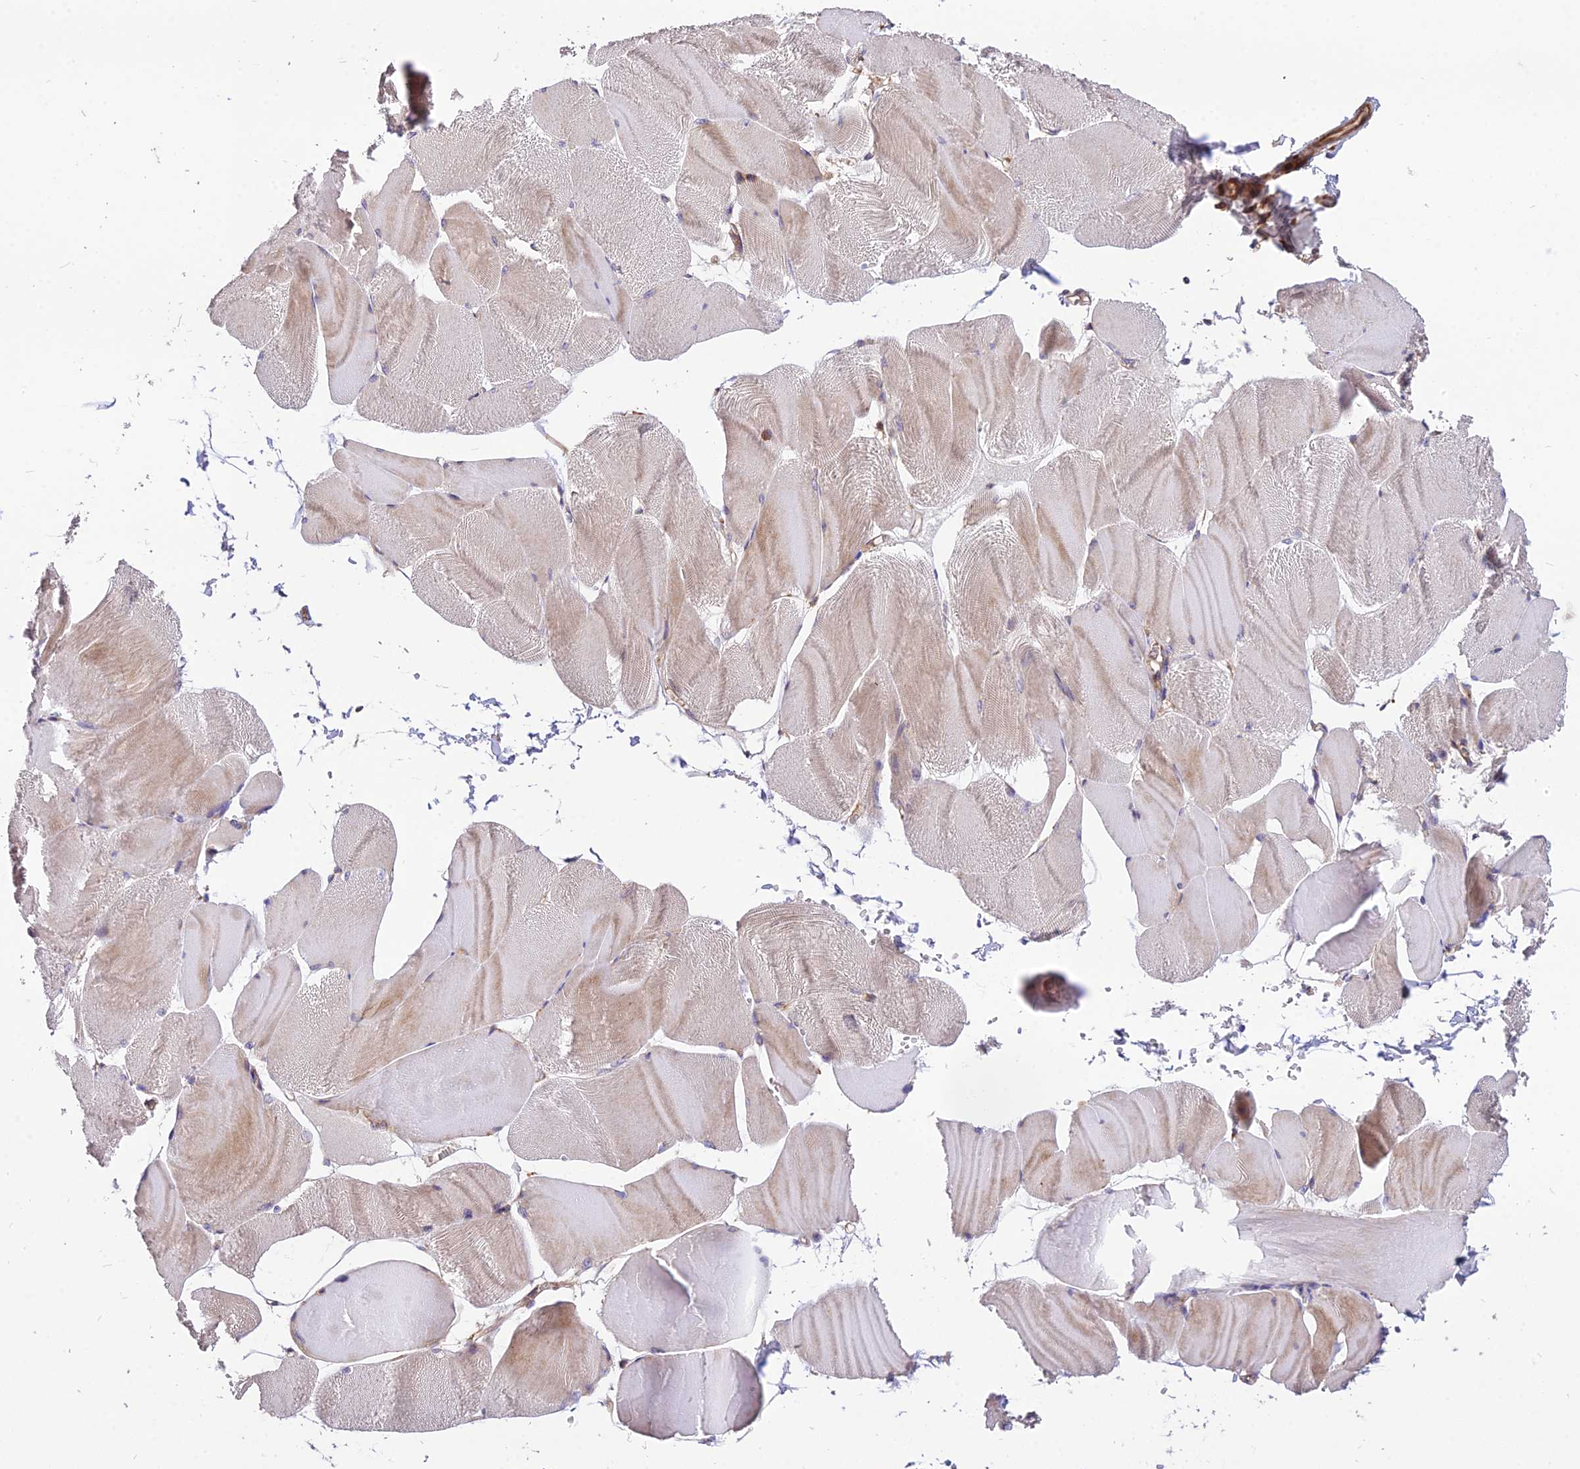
{"staining": {"intensity": "weak", "quantity": "<25%", "location": "cytoplasmic/membranous"}, "tissue": "skeletal muscle", "cell_type": "Myocytes", "image_type": "normal", "snomed": [{"axis": "morphology", "description": "Normal tissue, NOS"}, {"axis": "morphology", "description": "Basal cell carcinoma"}, {"axis": "topography", "description": "Skeletal muscle"}], "caption": "High power microscopy micrograph of an IHC image of unremarkable skeletal muscle, revealing no significant staining in myocytes. (DAB (3,3'-diaminobenzidine) IHC with hematoxylin counter stain).", "gene": "ROCK1", "patient": {"sex": "female", "age": 64}}